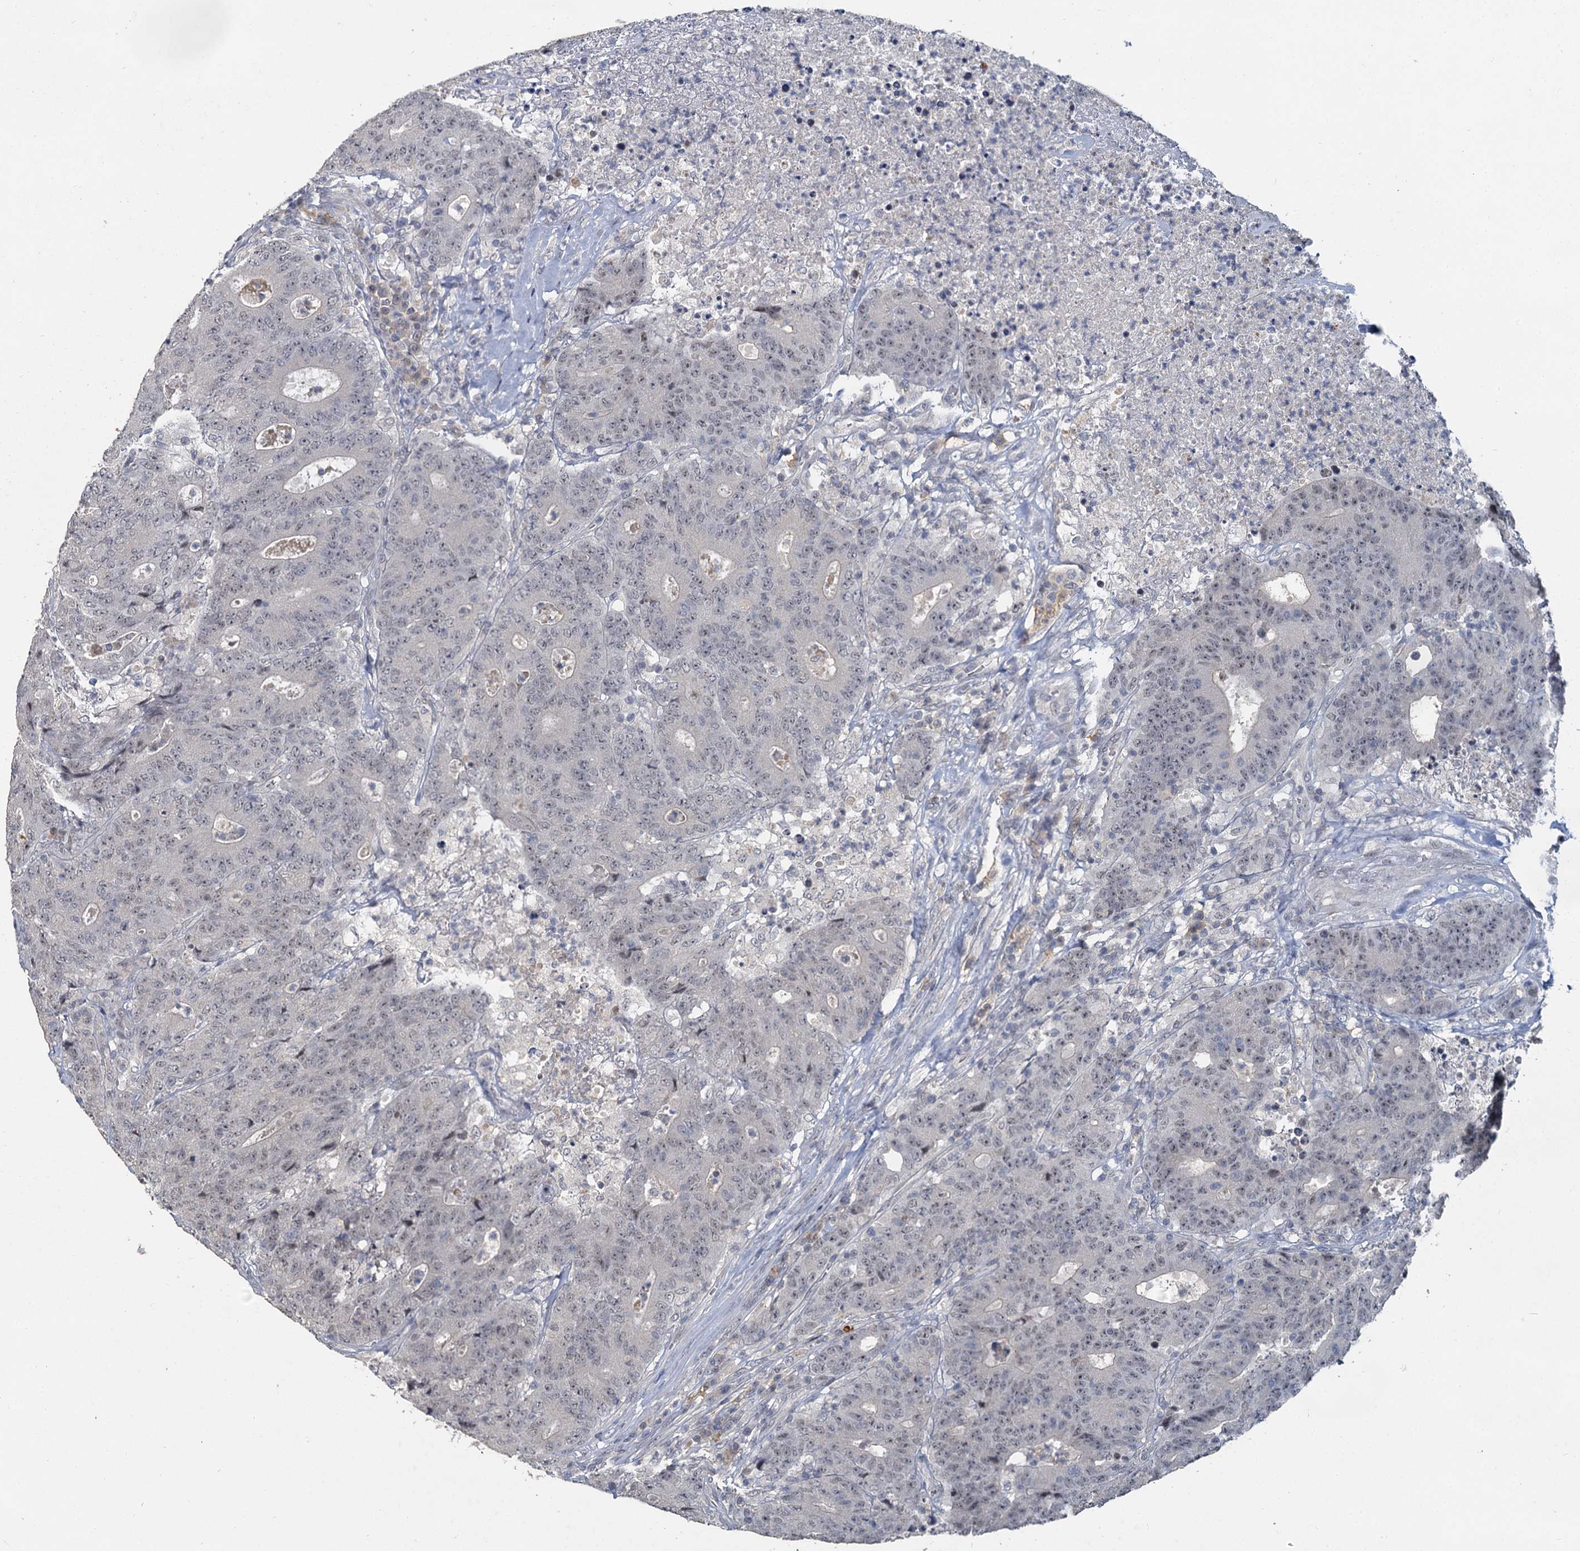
{"staining": {"intensity": "negative", "quantity": "none", "location": "none"}, "tissue": "colorectal cancer", "cell_type": "Tumor cells", "image_type": "cancer", "snomed": [{"axis": "morphology", "description": "Adenocarcinoma, NOS"}, {"axis": "topography", "description": "Colon"}], "caption": "An image of adenocarcinoma (colorectal) stained for a protein displays no brown staining in tumor cells.", "gene": "MUCL1", "patient": {"sex": "female", "age": 75}}